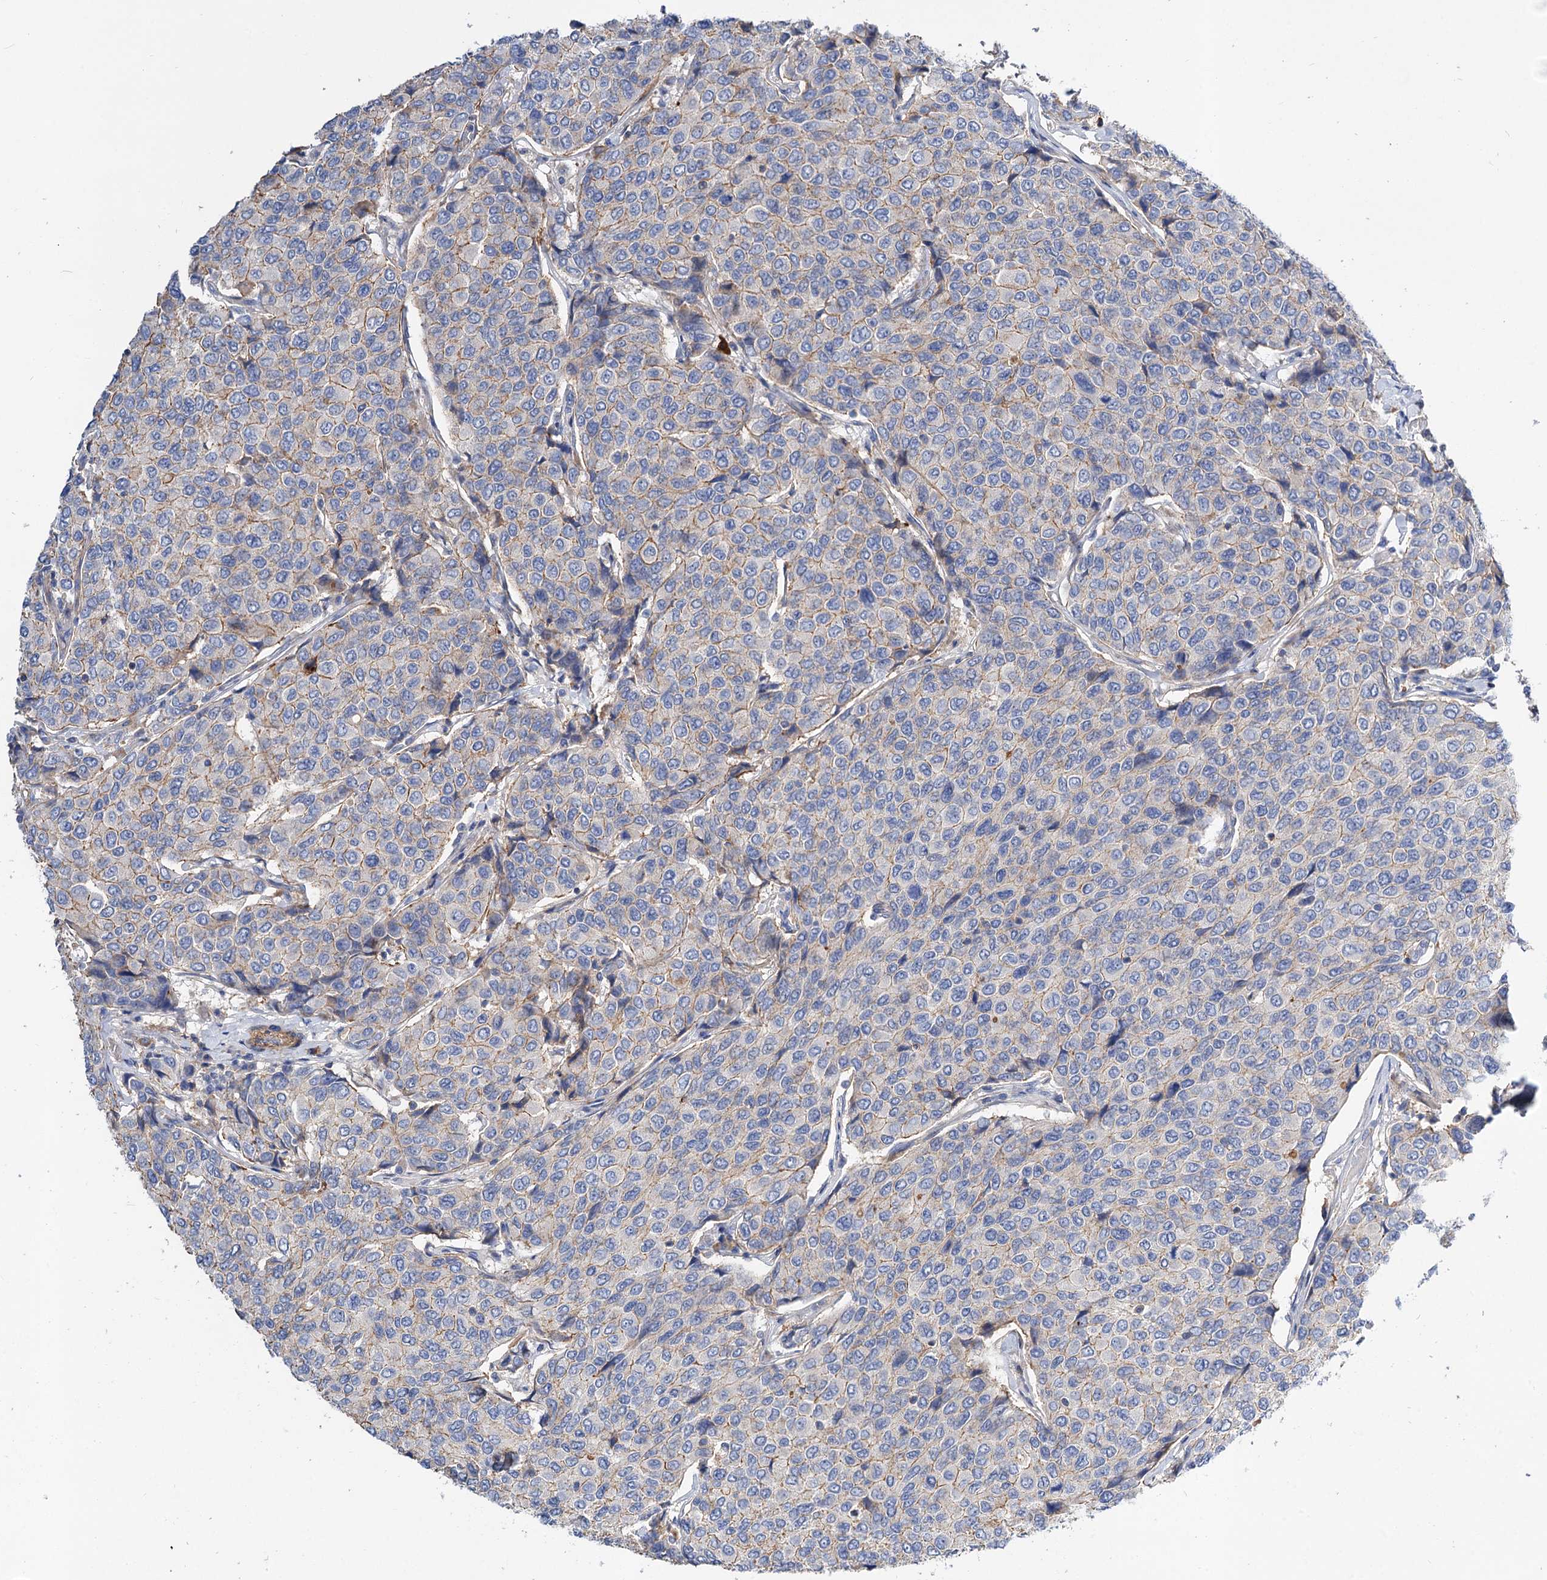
{"staining": {"intensity": "weak", "quantity": "<25%", "location": "cytoplasmic/membranous"}, "tissue": "breast cancer", "cell_type": "Tumor cells", "image_type": "cancer", "snomed": [{"axis": "morphology", "description": "Duct carcinoma"}, {"axis": "topography", "description": "Breast"}], "caption": "Image shows no significant protein staining in tumor cells of breast infiltrating ductal carcinoma.", "gene": "NUDCD2", "patient": {"sex": "female", "age": 55}}